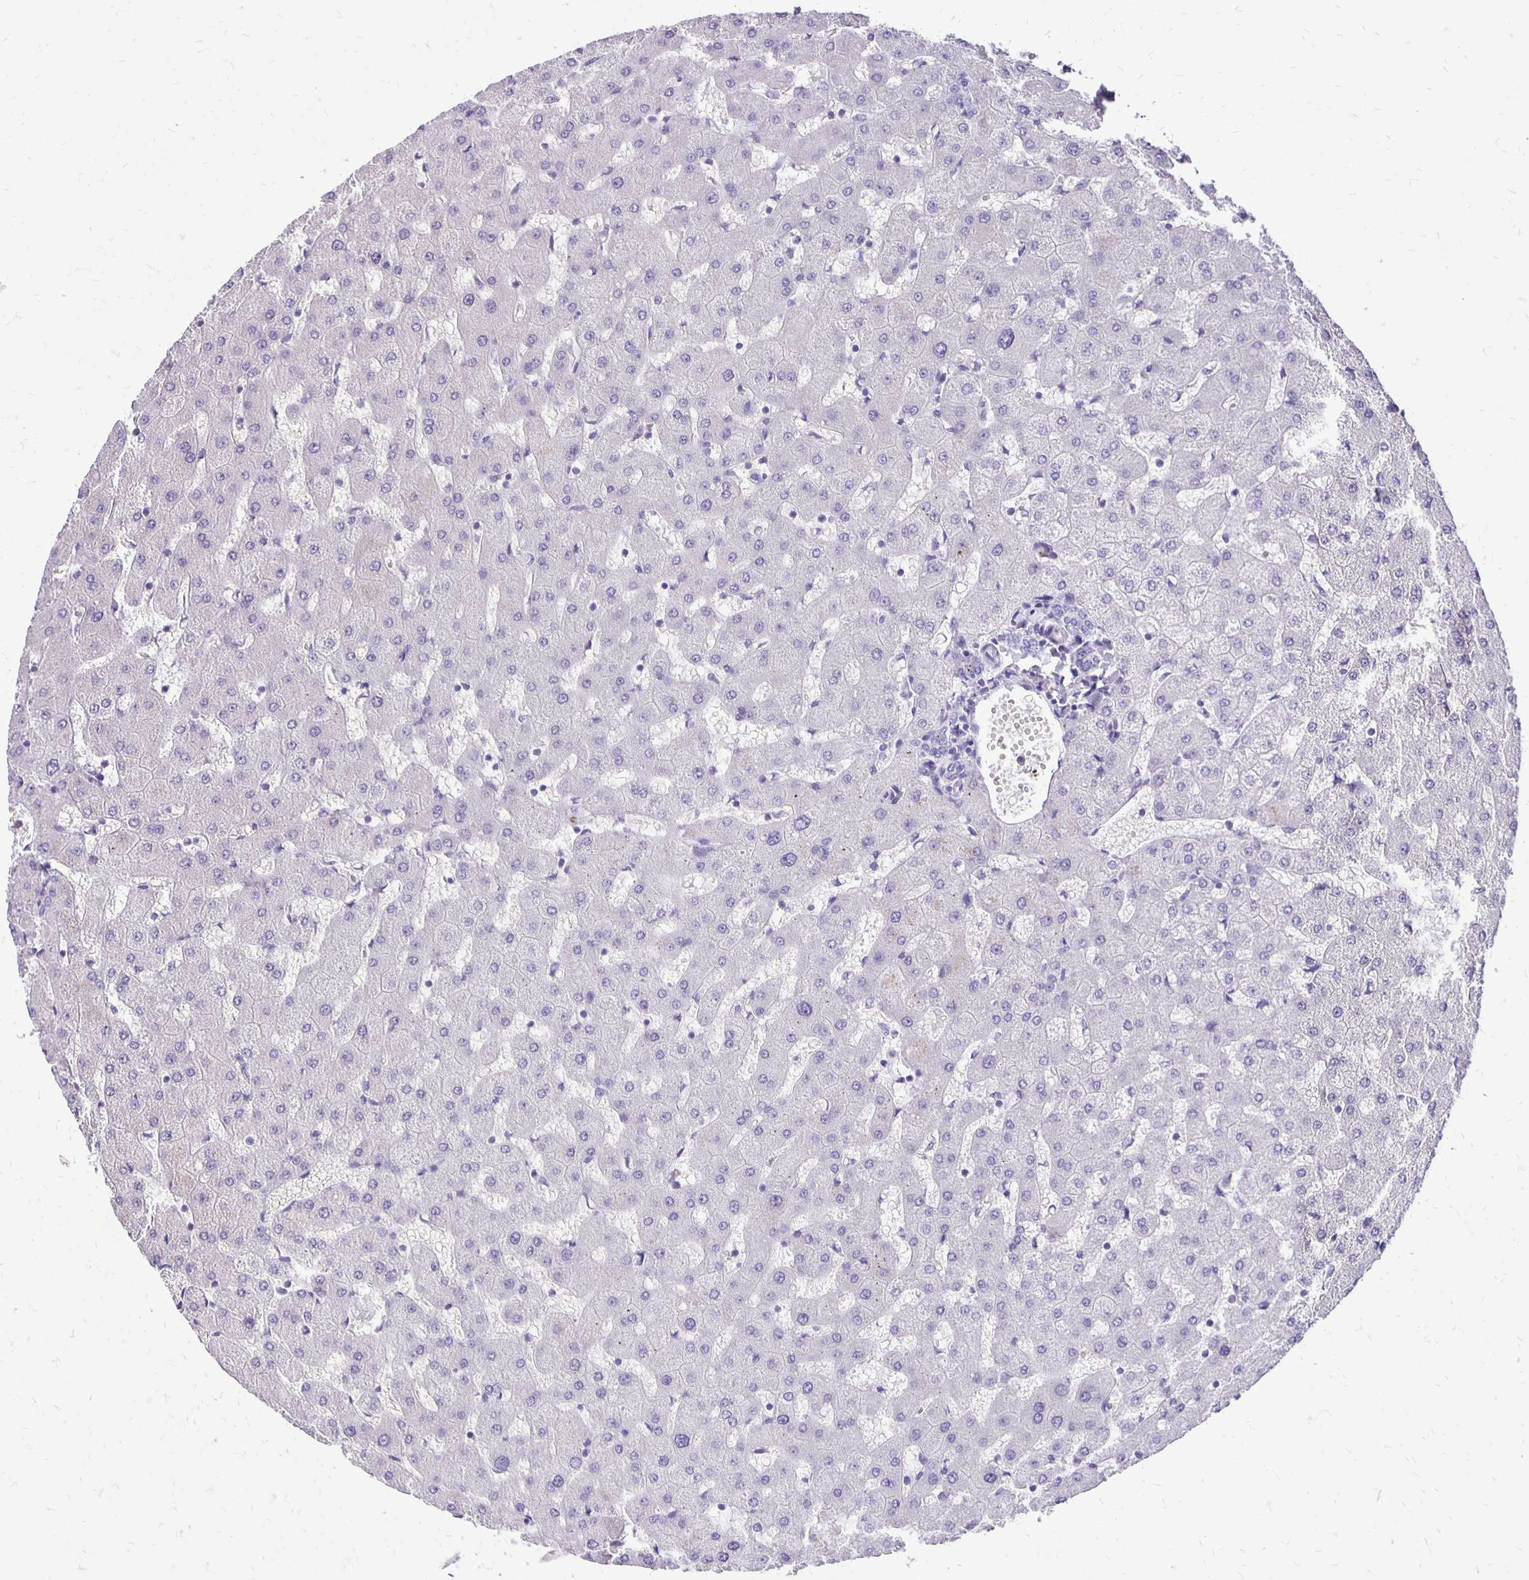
{"staining": {"intensity": "negative", "quantity": "none", "location": "none"}, "tissue": "liver", "cell_type": "Cholangiocytes", "image_type": "normal", "snomed": [{"axis": "morphology", "description": "Normal tissue, NOS"}, {"axis": "topography", "description": "Liver"}], "caption": "Immunohistochemistry micrograph of benign liver: human liver stained with DAB exhibits no significant protein staining in cholangiocytes. (Brightfield microscopy of DAB immunohistochemistry (IHC) at high magnification).", "gene": "ANKRD45", "patient": {"sex": "female", "age": 63}}